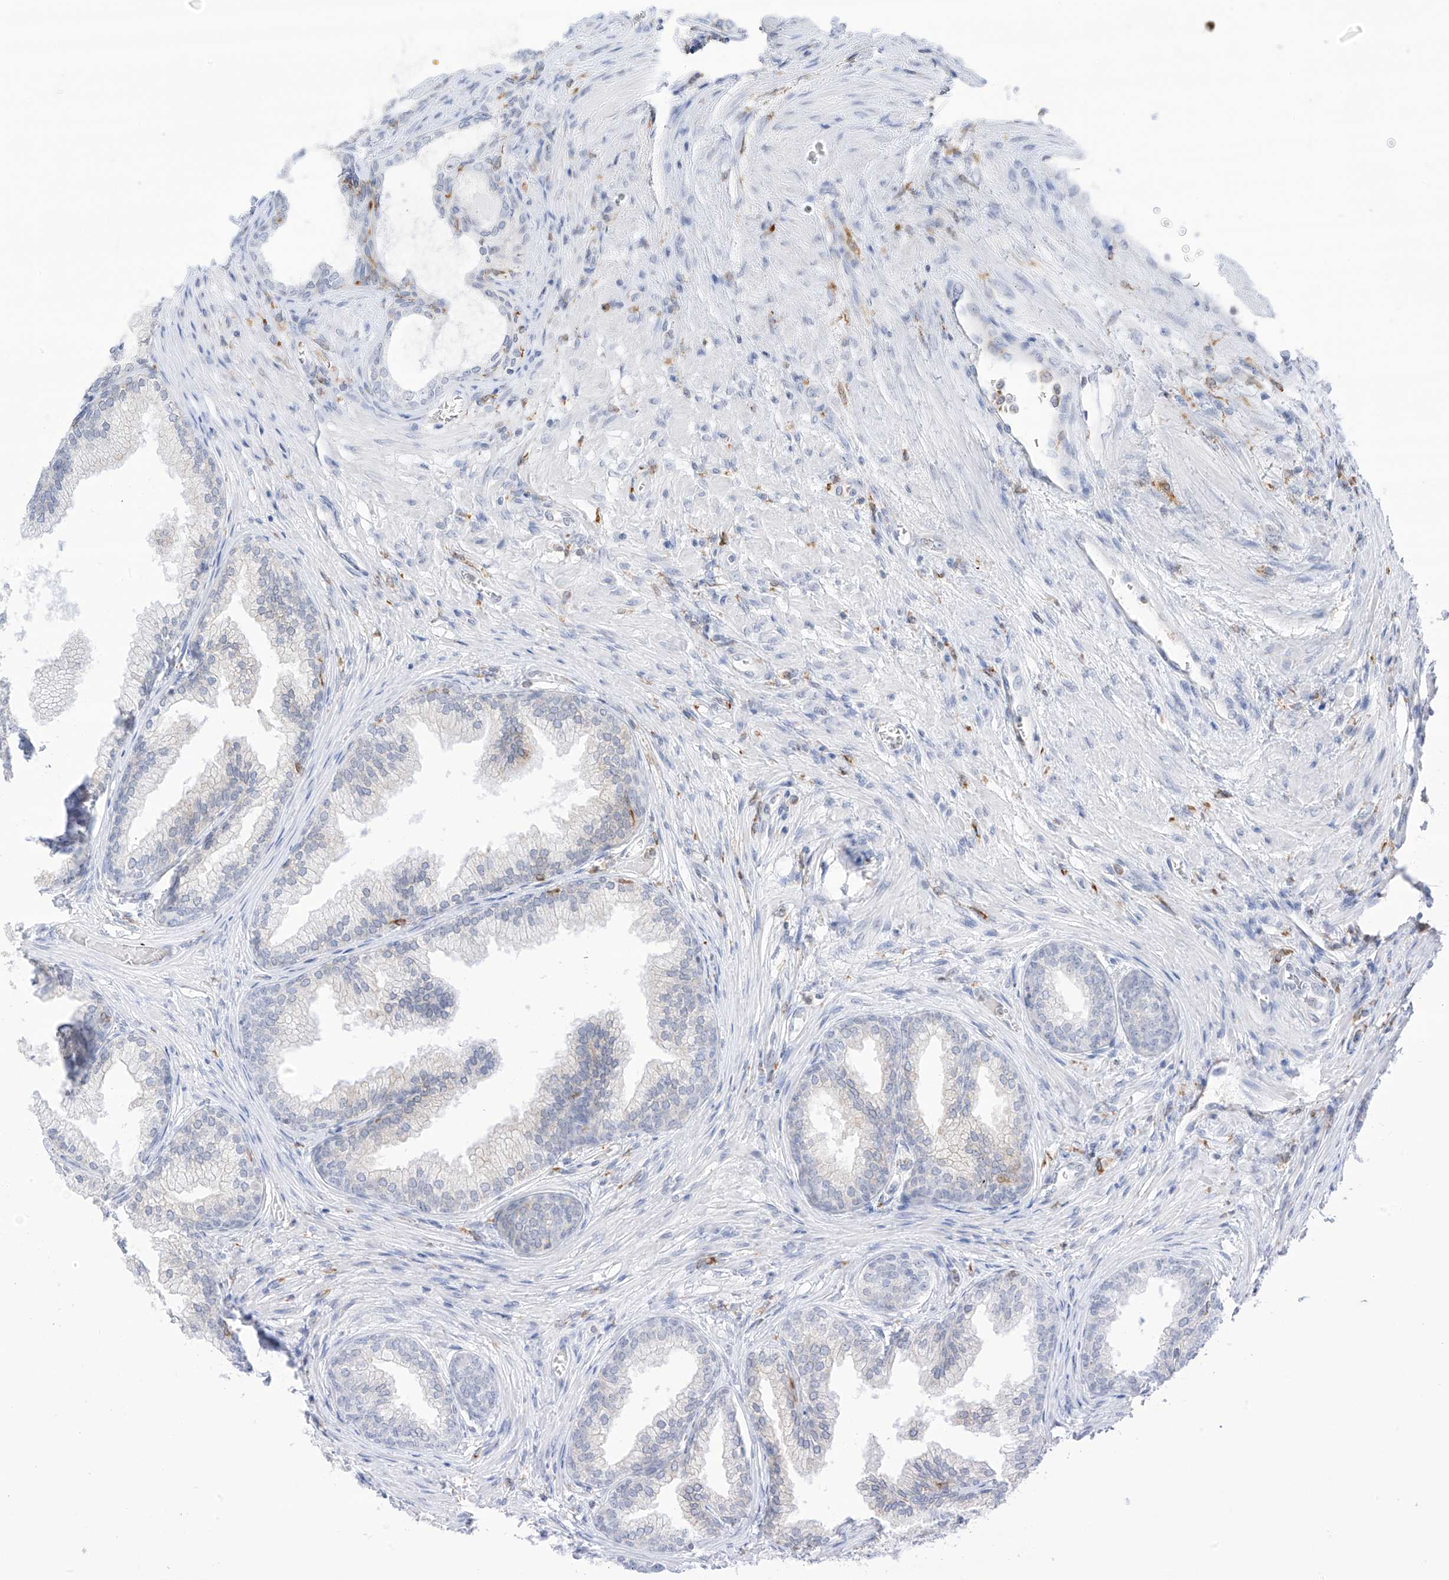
{"staining": {"intensity": "weak", "quantity": "<25%", "location": "cytoplasmic/membranous"}, "tissue": "prostate", "cell_type": "Glandular cells", "image_type": "normal", "snomed": [{"axis": "morphology", "description": "Normal tissue, NOS"}, {"axis": "topography", "description": "Prostate"}], "caption": "An immunohistochemistry micrograph of unremarkable prostate is shown. There is no staining in glandular cells of prostate.", "gene": "TBXAS1", "patient": {"sex": "male", "age": 76}}